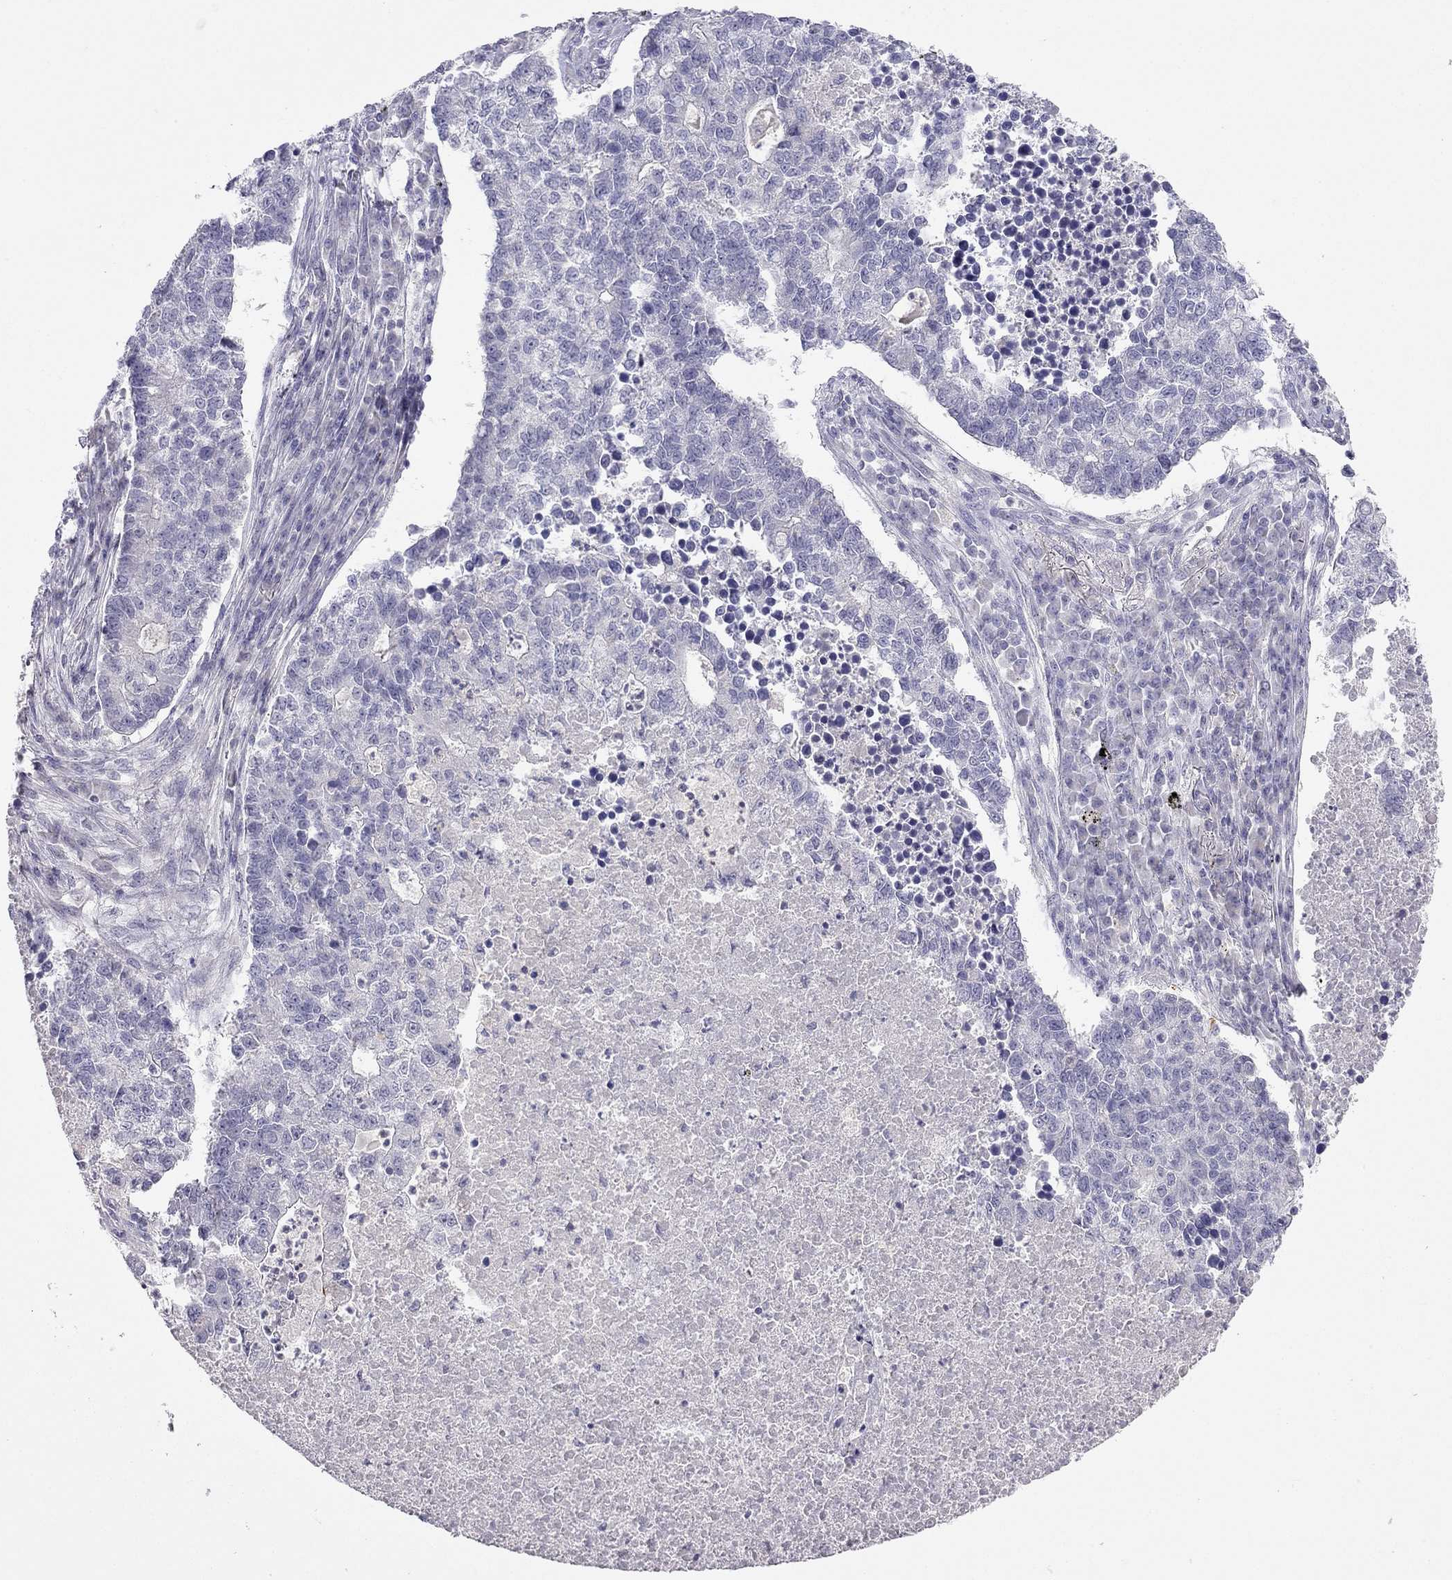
{"staining": {"intensity": "negative", "quantity": "none", "location": "none"}, "tissue": "lung cancer", "cell_type": "Tumor cells", "image_type": "cancer", "snomed": [{"axis": "morphology", "description": "Adenocarcinoma, NOS"}, {"axis": "topography", "description": "Lung"}], "caption": "Tumor cells show no significant protein expression in lung cancer (adenocarcinoma). (DAB (3,3'-diaminobenzidine) immunohistochemistry (IHC) visualized using brightfield microscopy, high magnification).", "gene": "C16orf89", "patient": {"sex": "male", "age": 57}}